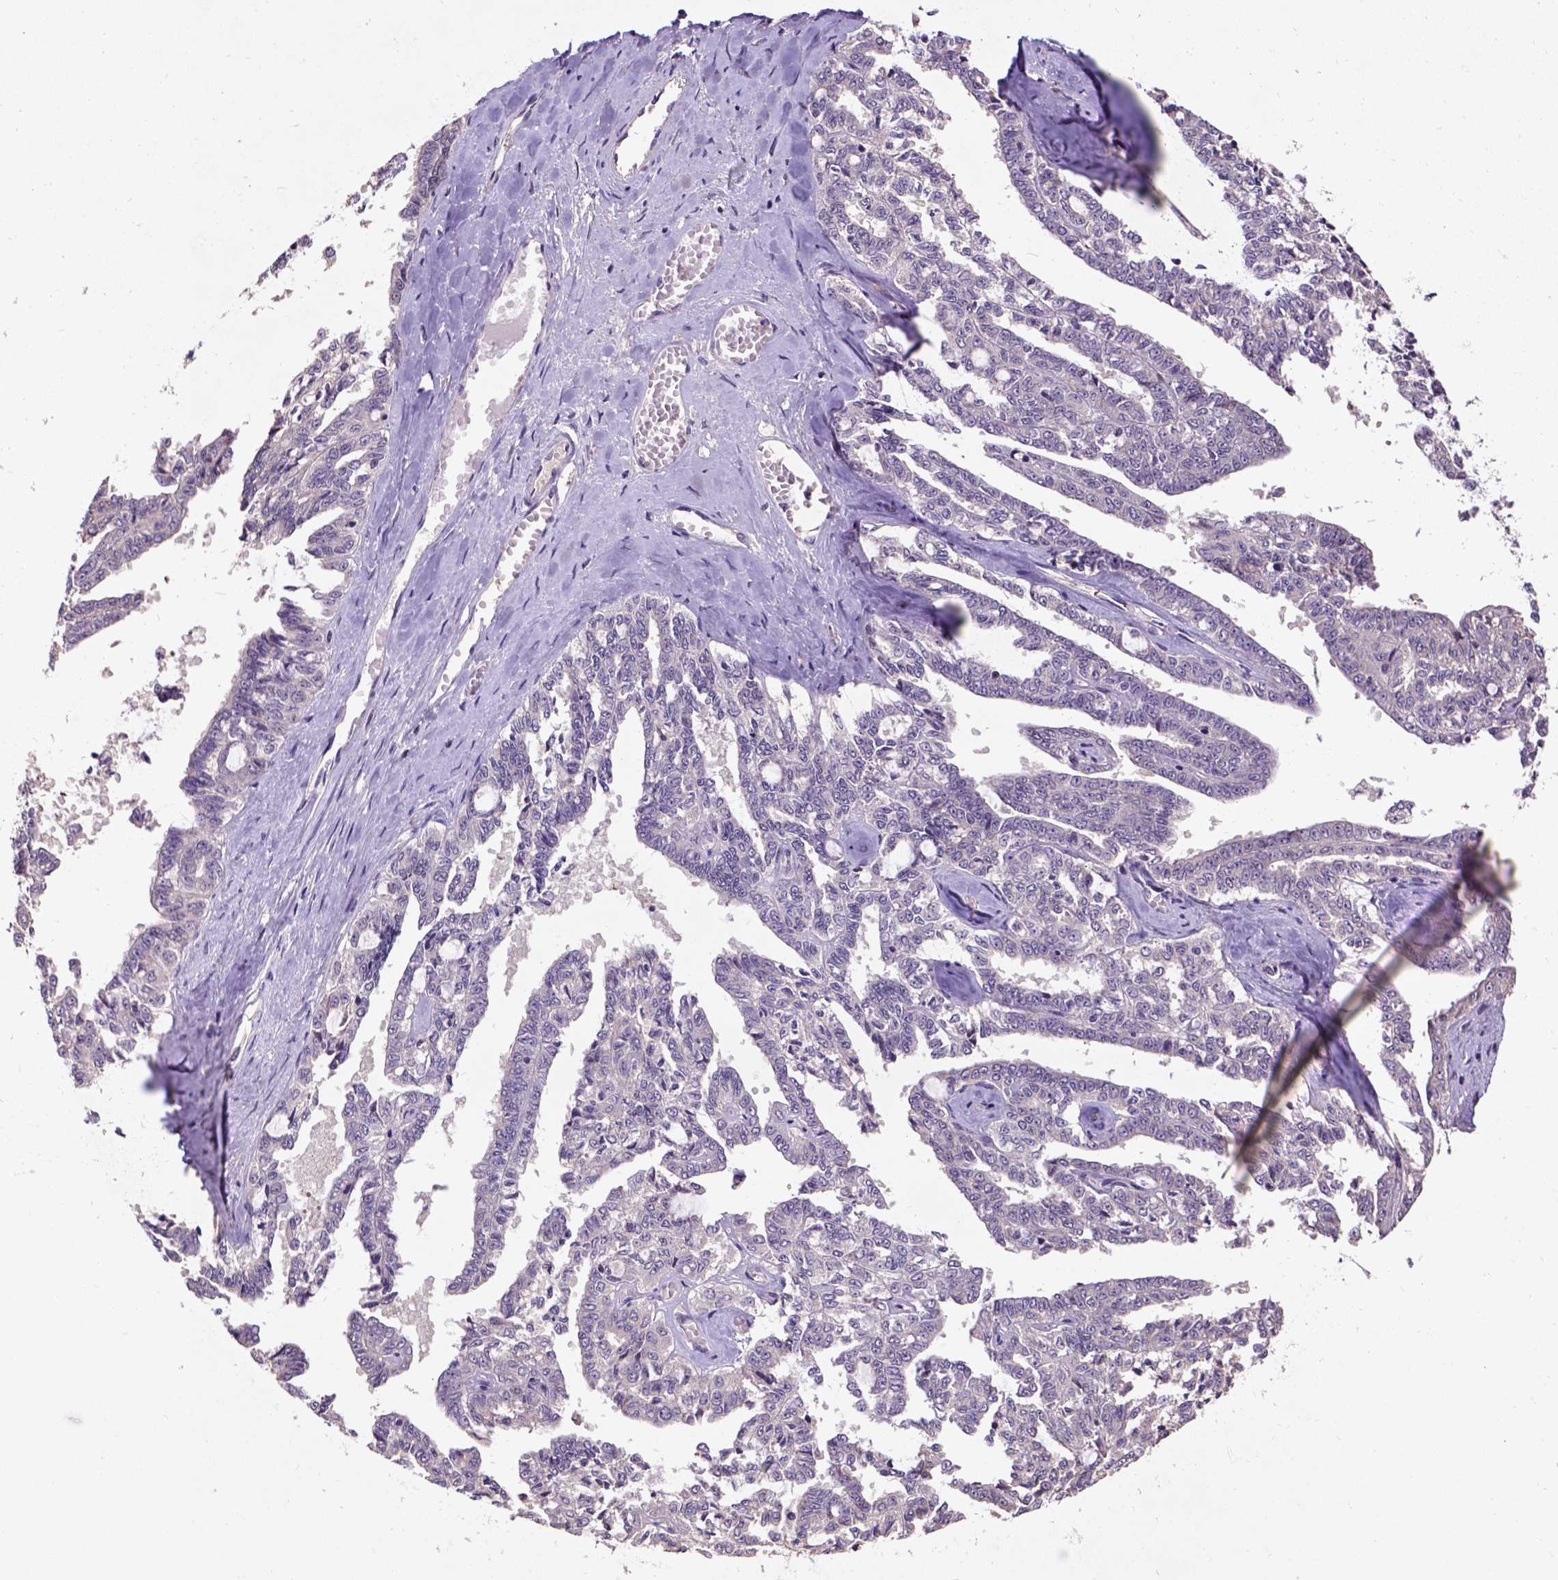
{"staining": {"intensity": "negative", "quantity": "none", "location": "none"}, "tissue": "ovarian cancer", "cell_type": "Tumor cells", "image_type": "cancer", "snomed": [{"axis": "morphology", "description": "Cystadenocarcinoma, serous, NOS"}, {"axis": "topography", "description": "Ovary"}], "caption": "Tumor cells are negative for protein expression in human serous cystadenocarcinoma (ovarian).", "gene": "KBTBD8", "patient": {"sex": "female", "age": 71}}